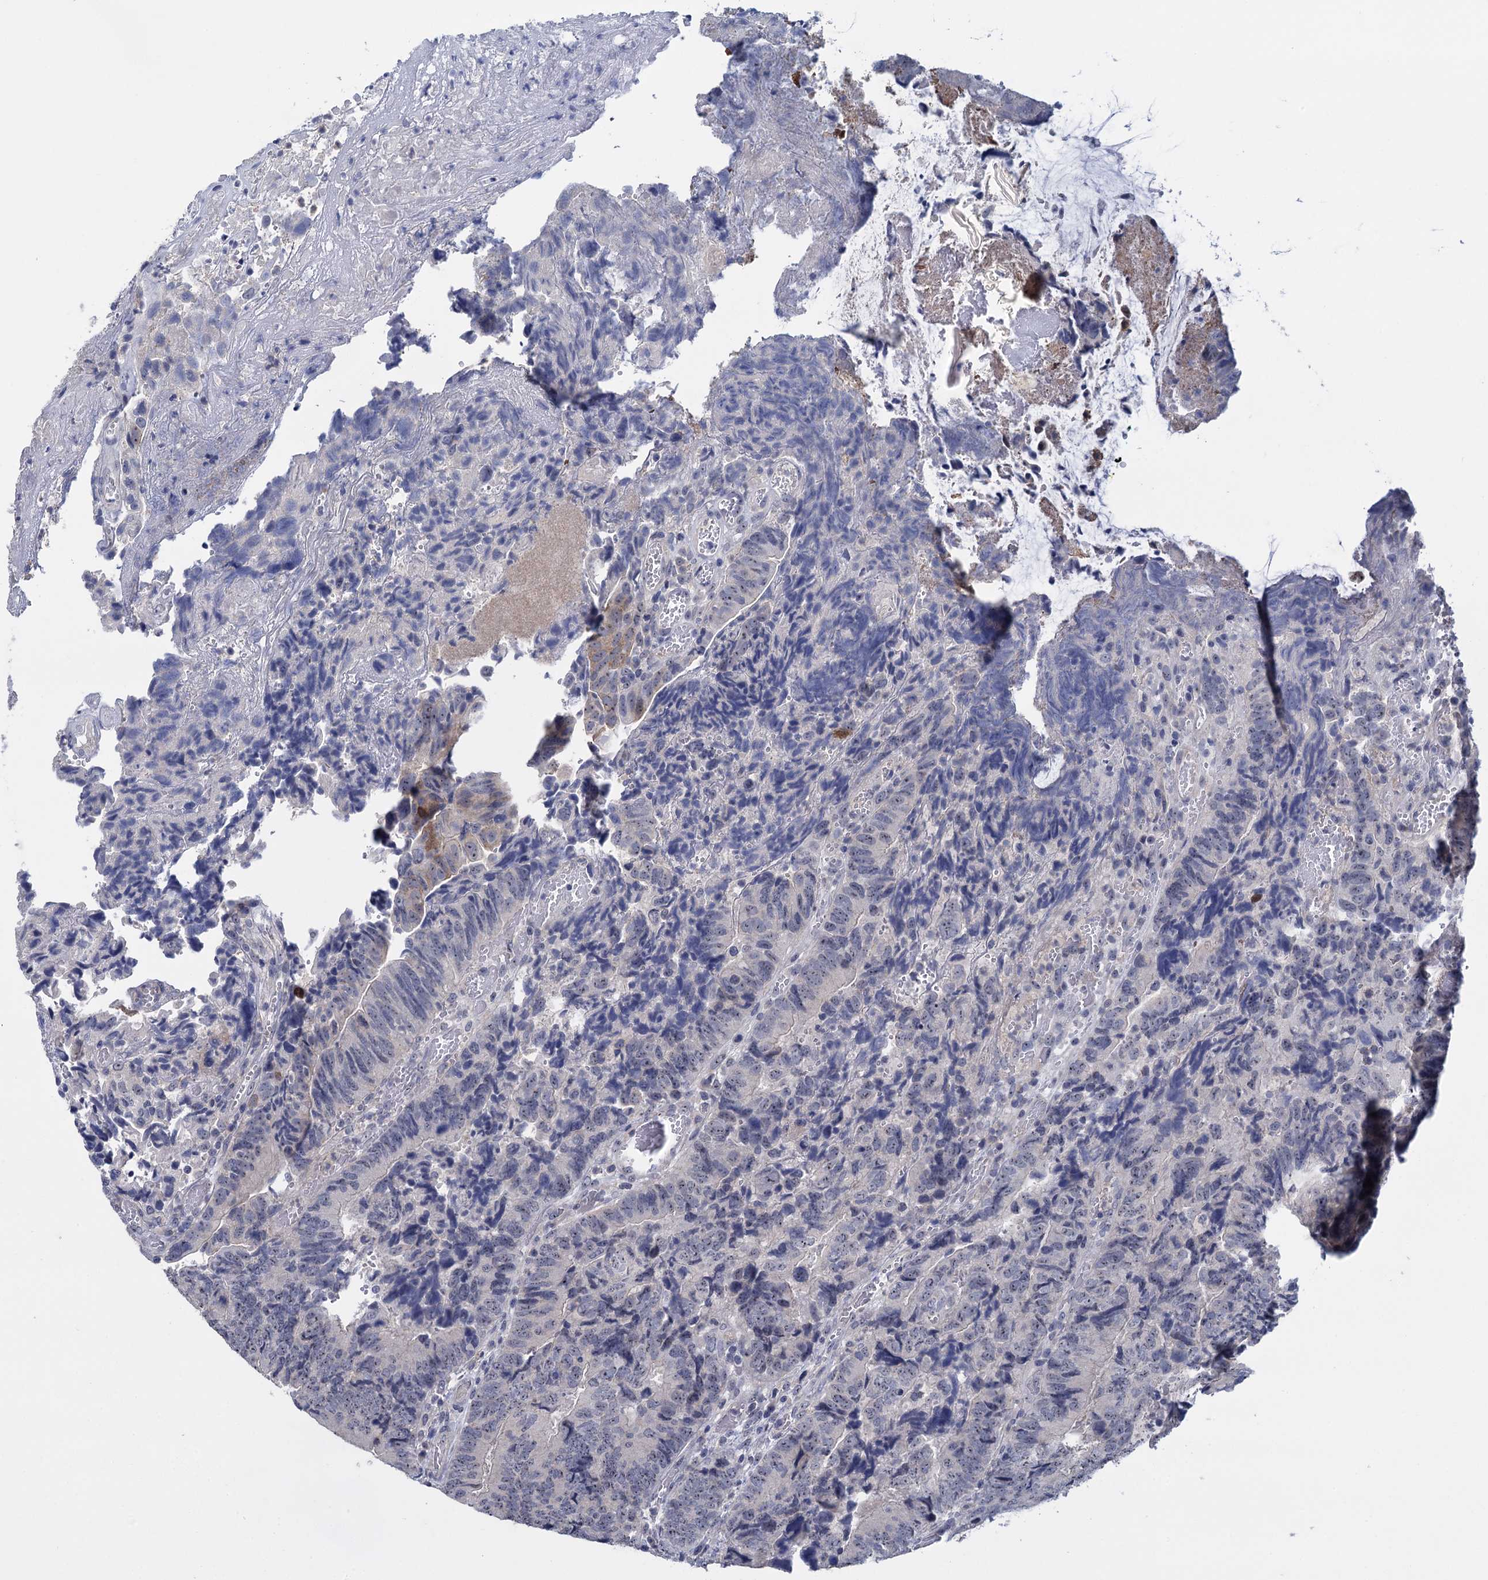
{"staining": {"intensity": "negative", "quantity": "none", "location": "none"}, "tissue": "colorectal cancer", "cell_type": "Tumor cells", "image_type": "cancer", "snomed": [{"axis": "morphology", "description": "Adenocarcinoma, NOS"}, {"axis": "topography", "description": "Colon"}], "caption": "Photomicrograph shows no protein staining in tumor cells of colorectal cancer tissue.", "gene": "SFN", "patient": {"sex": "female", "age": 67}}